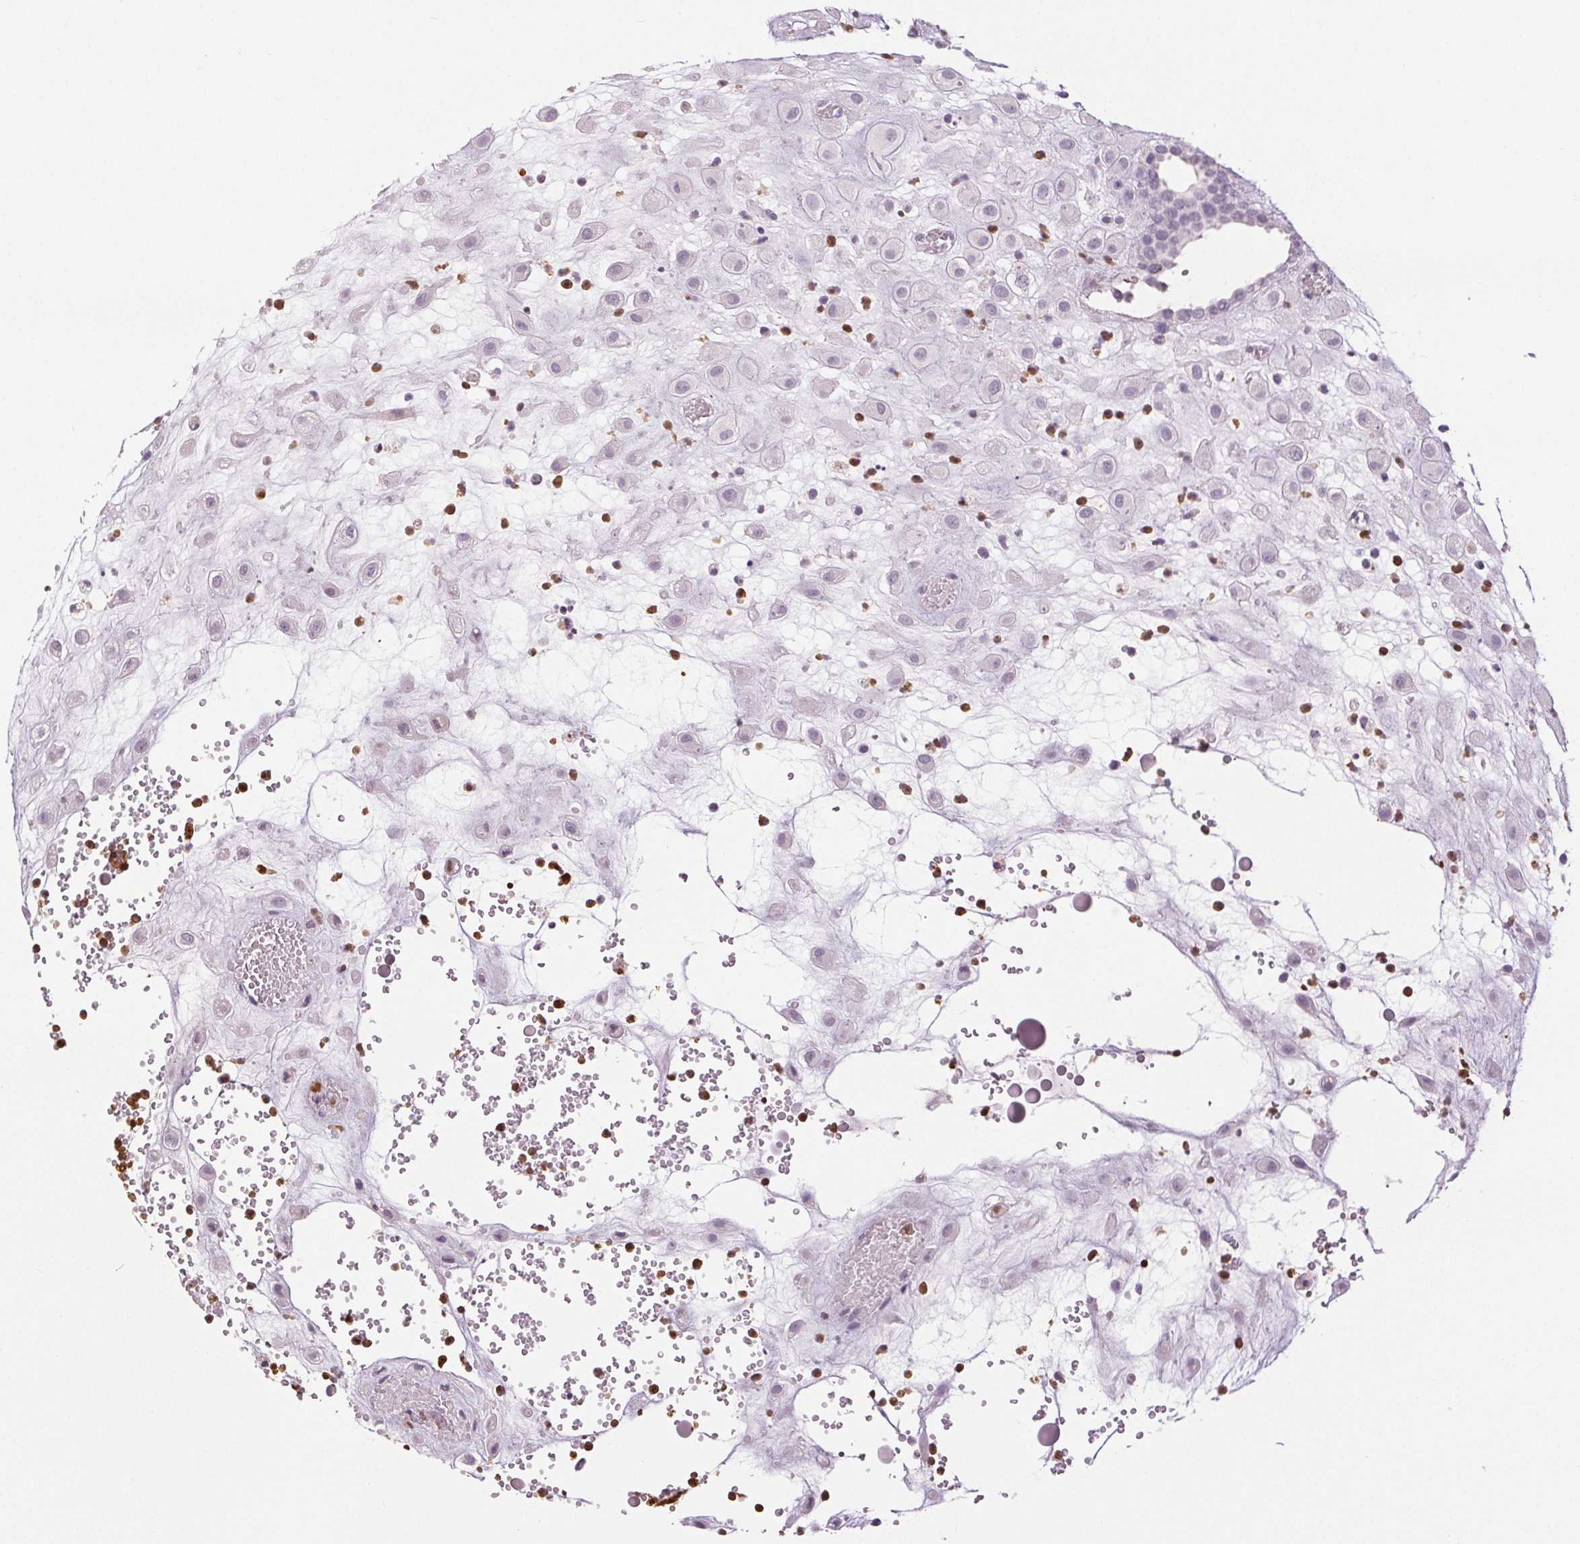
{"staining": {"intensity": "negative", "quantity": "none", "location": "none"}, "tissue": "placenta", "cell_type": "Decidual cells", "image_type": "normal", "snomed": [{"axis": "morphology", "description": "Normal tissue, NOS"}, {"axis": "topography", "description": "Placenta"}], "caption": "Protein analysis of unremarkable placenta demonstrates no significant expression in decidual cells.", "gene": "LTF", "patient": {"sex": "female", "age": 24}}